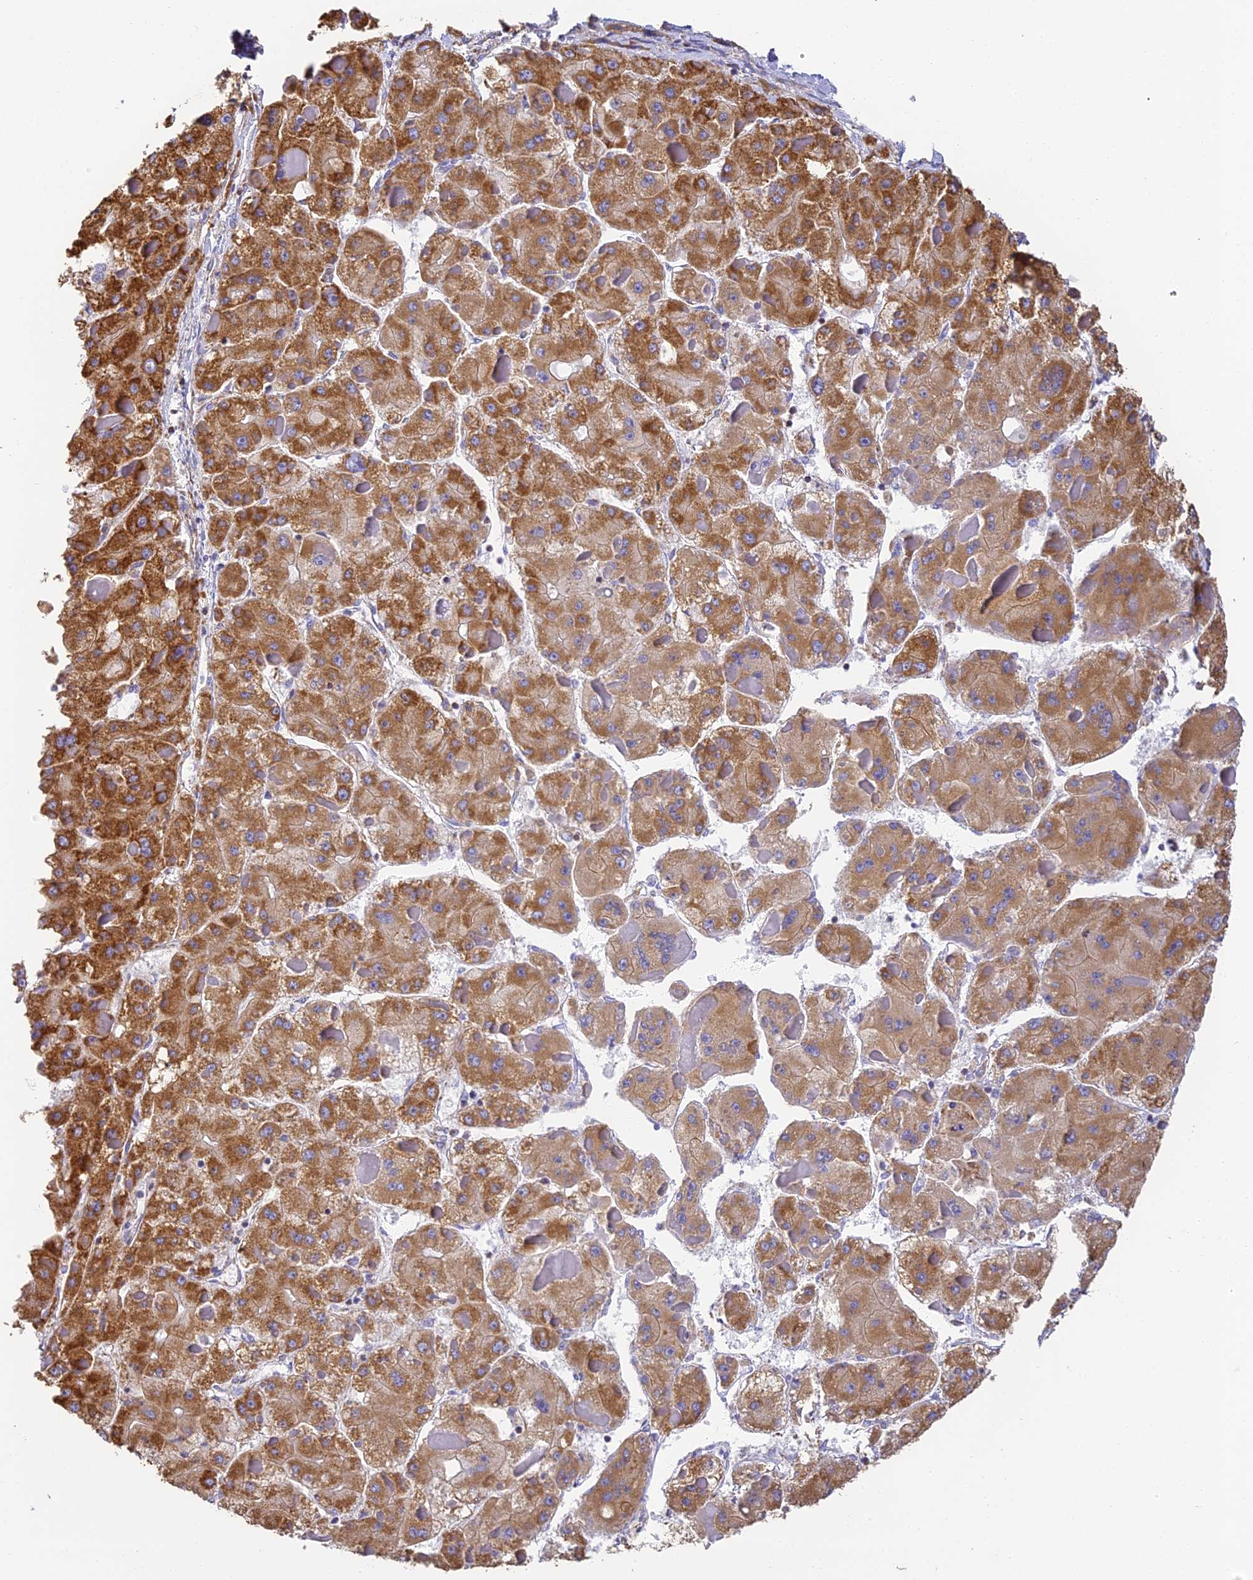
{"staining": {"intensity": "moderate", "quantity": ">75%", "location": "cytoplasmic/membranous"}, "tissue": "liver cancer", "cell_type": "Tumor cells", "image_type": "cancer", "snomed": [{"axis": "morphology", "description": "Carcinoma, Hepatocellular, NOS"}, {"axis": "topography", "description": "Liver"}], "caption": "Immunohistochemical staining of human liver cancer demonstrates medium levels of moderate cytoplasmic/membranous expression in approximately >75% of tumor cells.", "gene": "COX6C", "patient": {"sex": "female", "age": 73}}